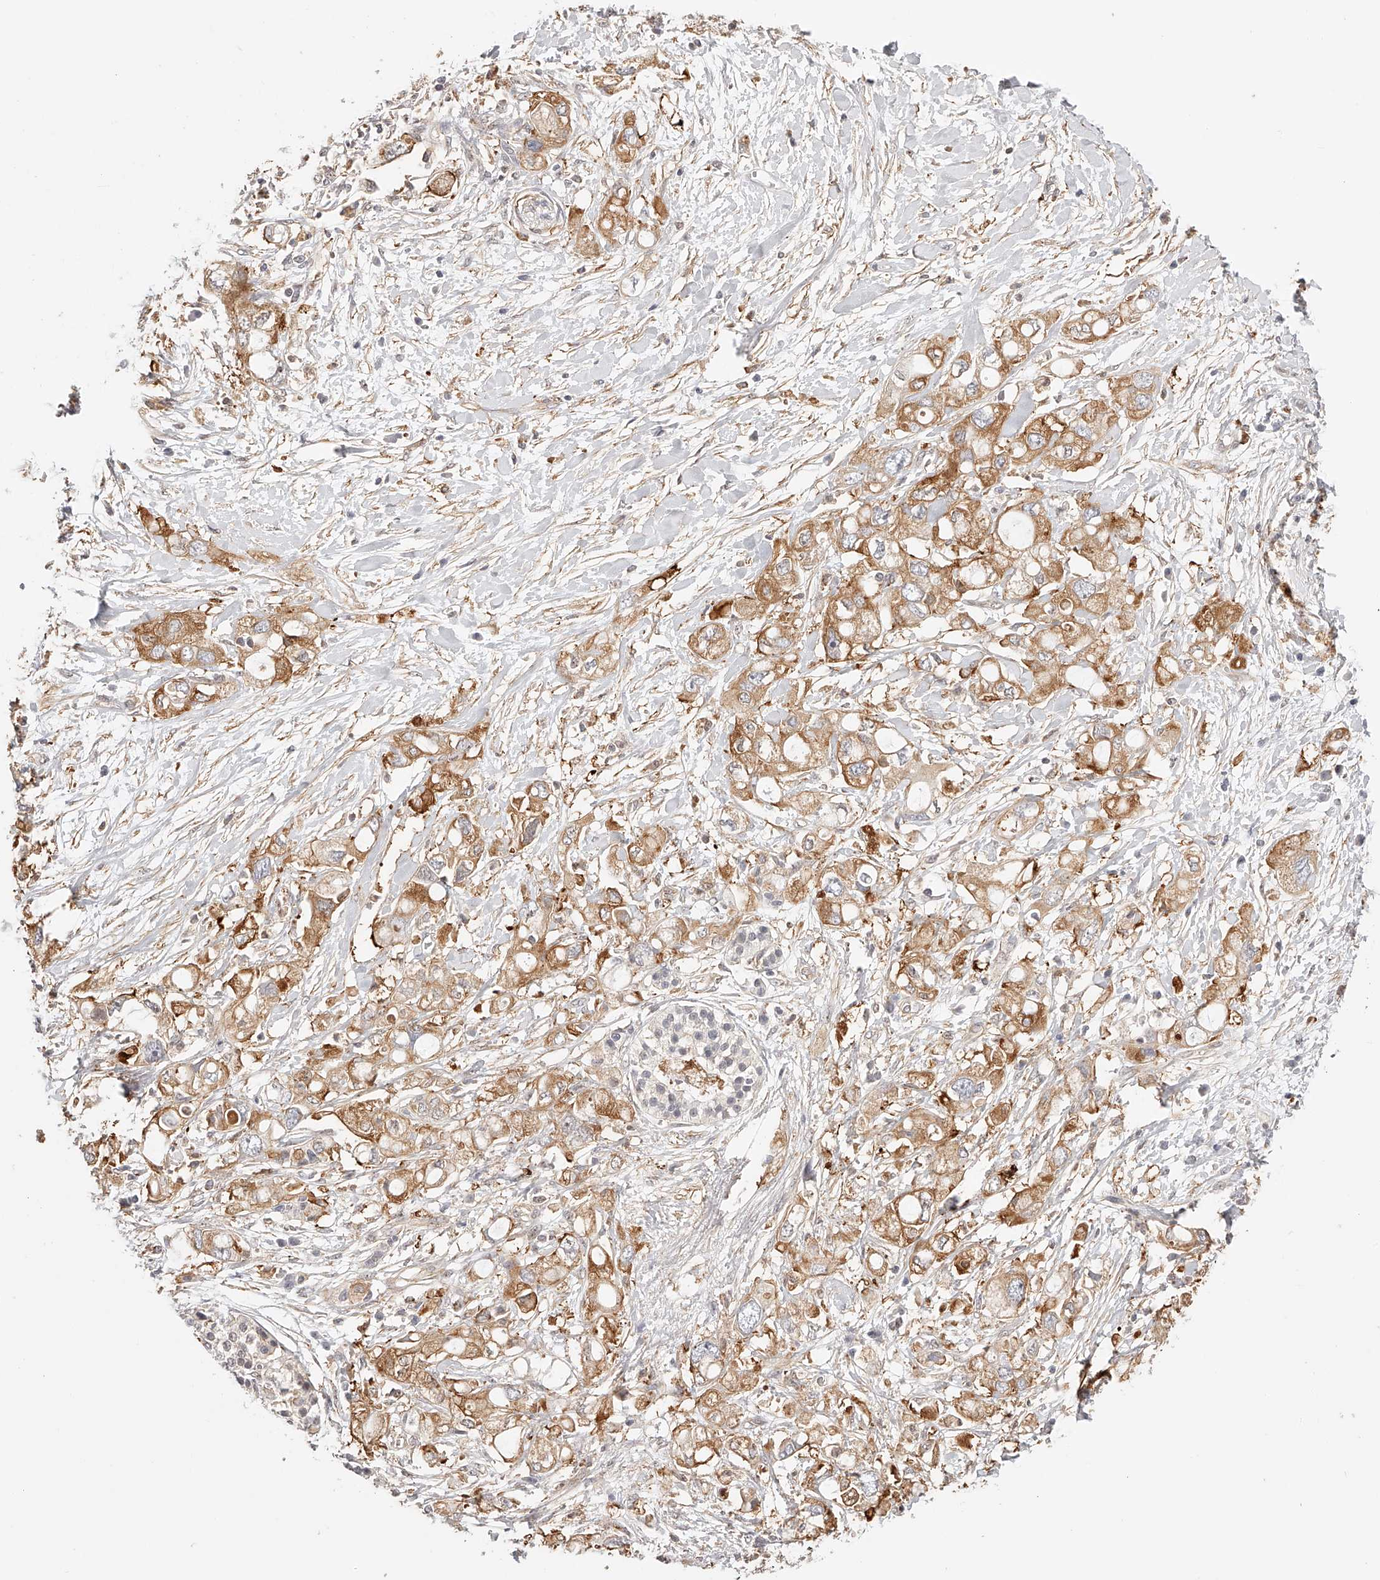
{"staining": {"intensity": "moderate", "quantity": ">75%", "location": "cytoplasmic/membranous"}, "tissue": "pancreatic cancer", "cell_type": "Tumor cells", "image_type": "cancer", "snomed": [{"axis": "morphology", "description": "Adenocarcinoma, NOS"}, {"axis": "topography", "description": "Pancreas"}], "caption": "Pancreatic adenocarcinoma stained with a brown dye demonstrates moderate cytoplasmic/membranous positive expression in about >75% of tumor cells.", "gene": "SYNC", "patient": {"sex": "female", "age": 56}}